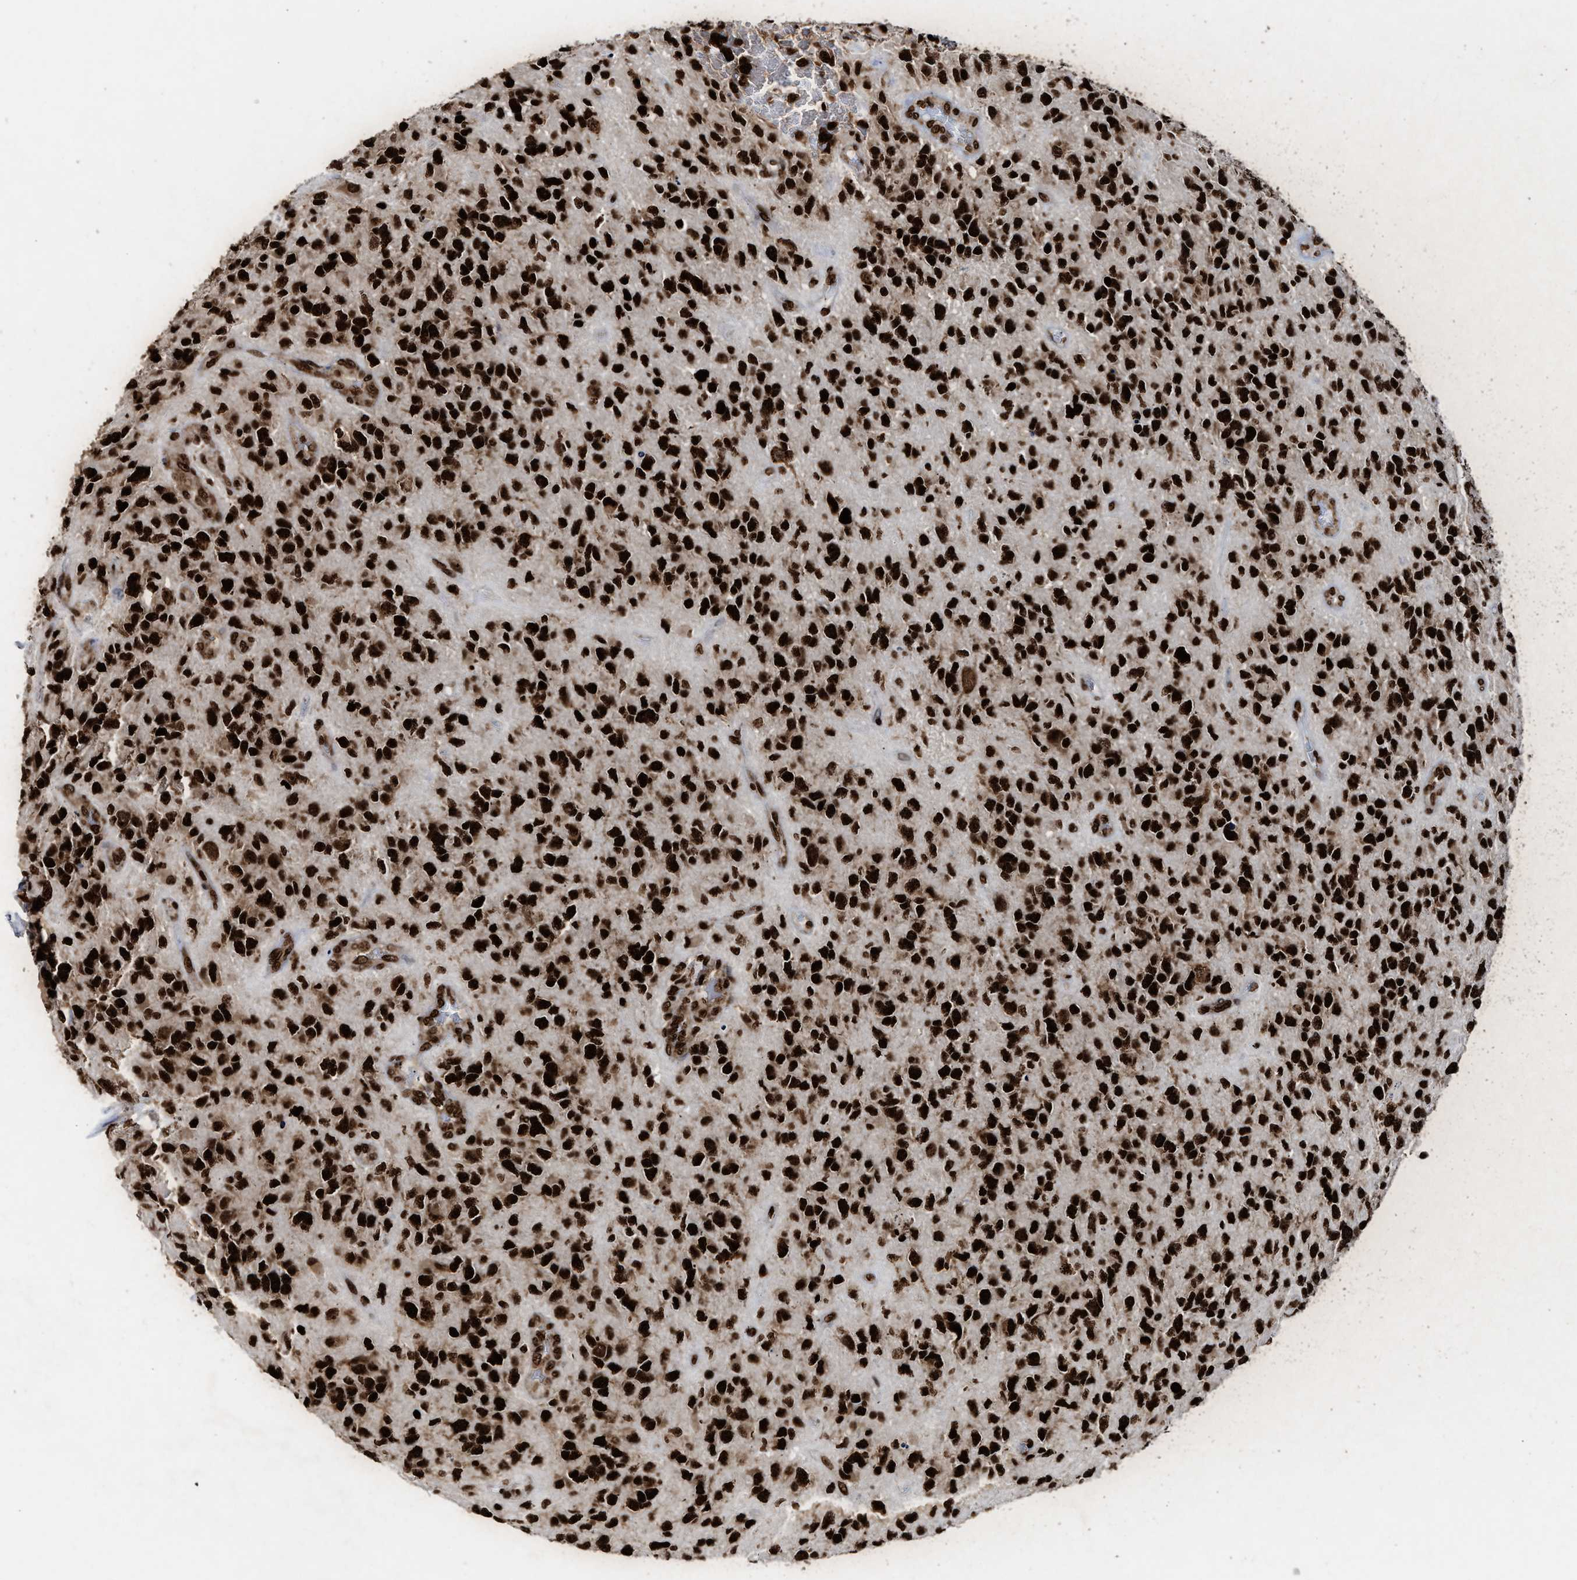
{"staining": {"intensity": "strong", "quantity": ">75%", "location": "nuclear"}, "tissue": "glioma", "cell_type": "Tumor cells", "image_type": "cancer", "snomed": [{"axis": "morphology", "description": "Glioma, malignant, High grade"}, {"axis": "topography", "description": "Brain"}], "caption": "Human glioma stained with a protein marker reveals strong staining in tumor cells.", "gene": "ALYREF", "patient": {"sex": "female", "age": 58}}